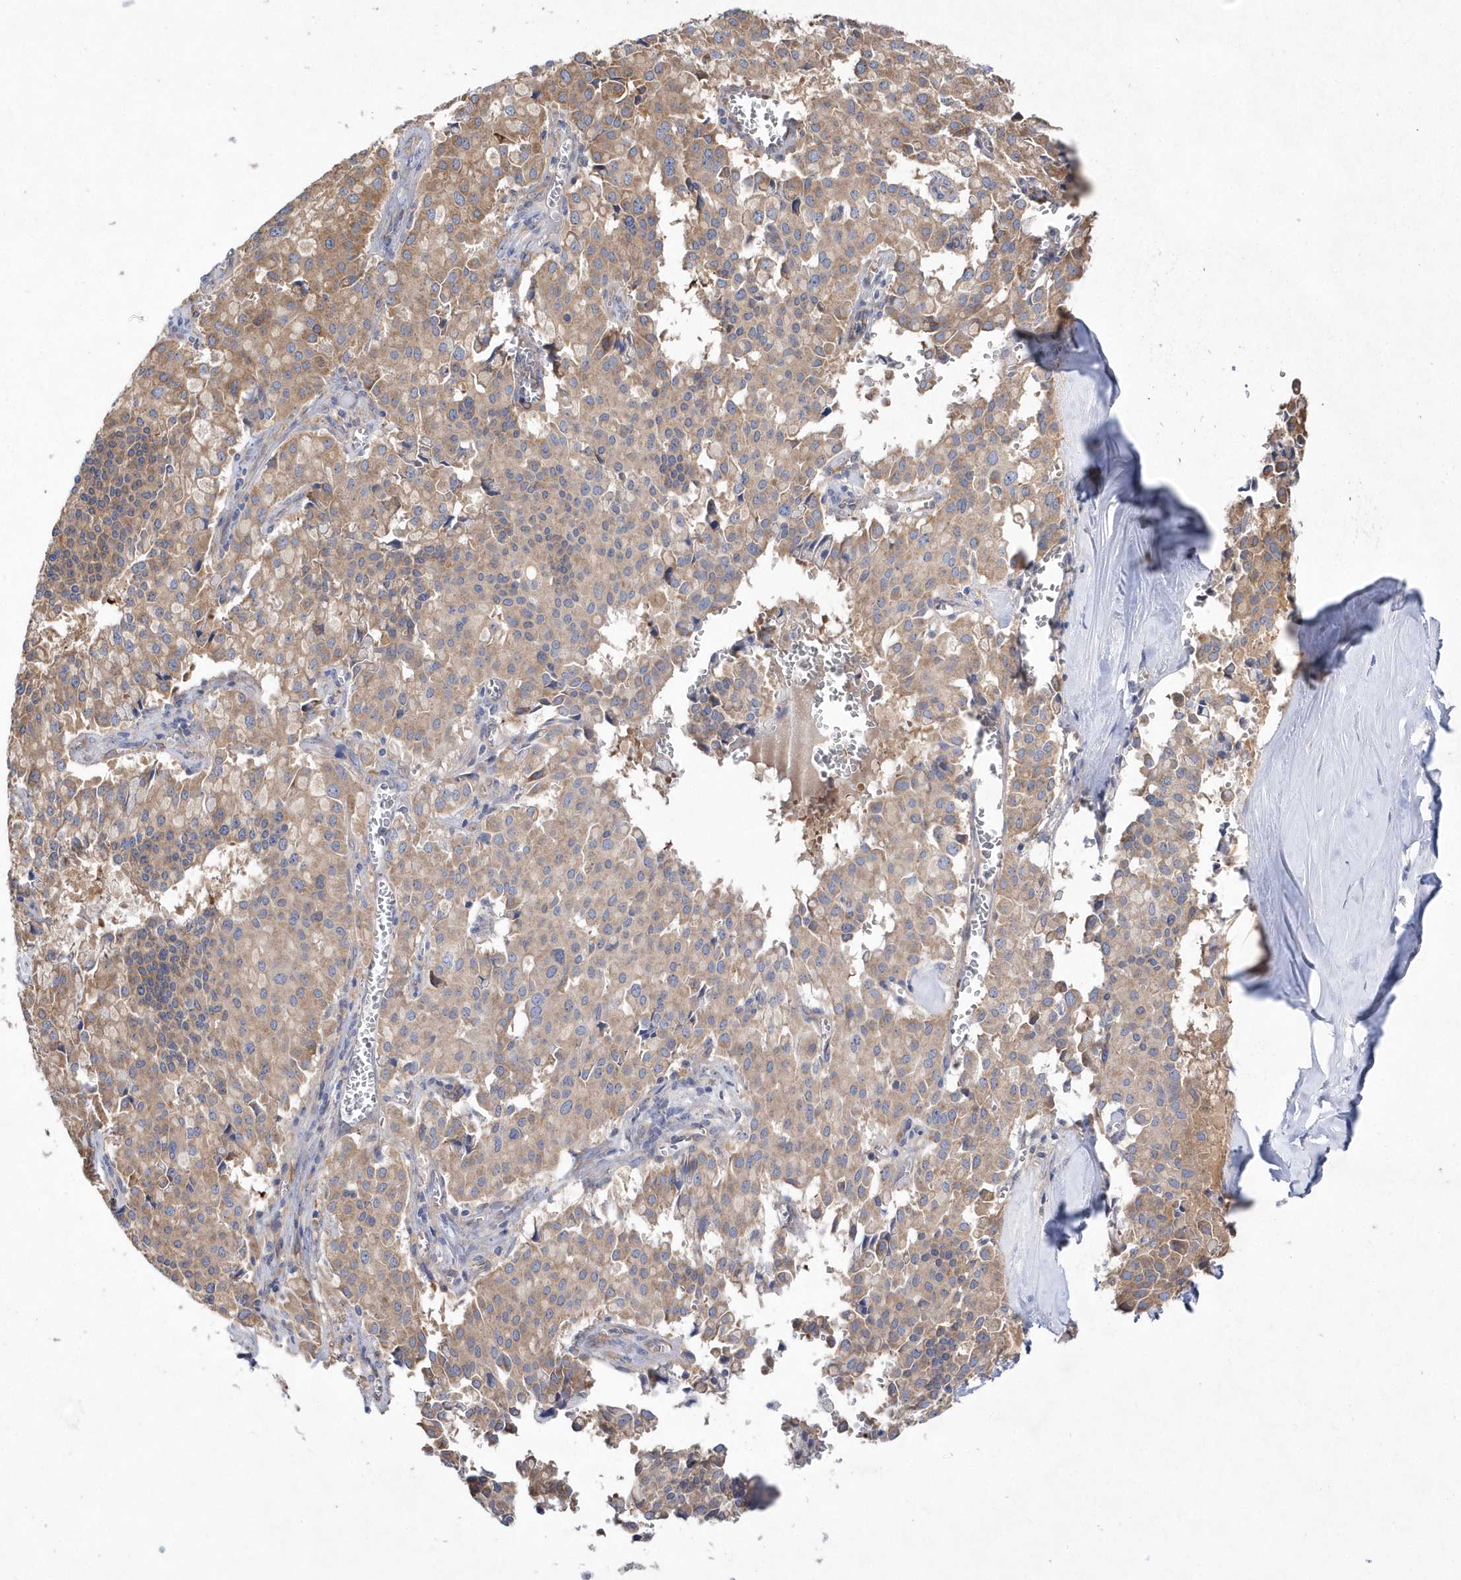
{"staining": {"intensity": "moderate", "quantity": ">75%", "location": "cytoplasmic/membranous"}, "tissue": "pancreatic cancer", "cell_type": "Tumor cells", "image_type": "cancer", "snomed": [{"axis": "morphology", "description": "Adenocarcinoma, NOS"}, {"axis": "topography", "description": "Pancreas"}], "caption": "Pancreatic cancer (adenocarcinoma) tissue shows moderate cytoplasmic/membranous positivity in about >75% of tumor cells, visualized by immunohistochemistry.", "gene": "JKAMP", "patient": {"sex": "male", "age": 65}}